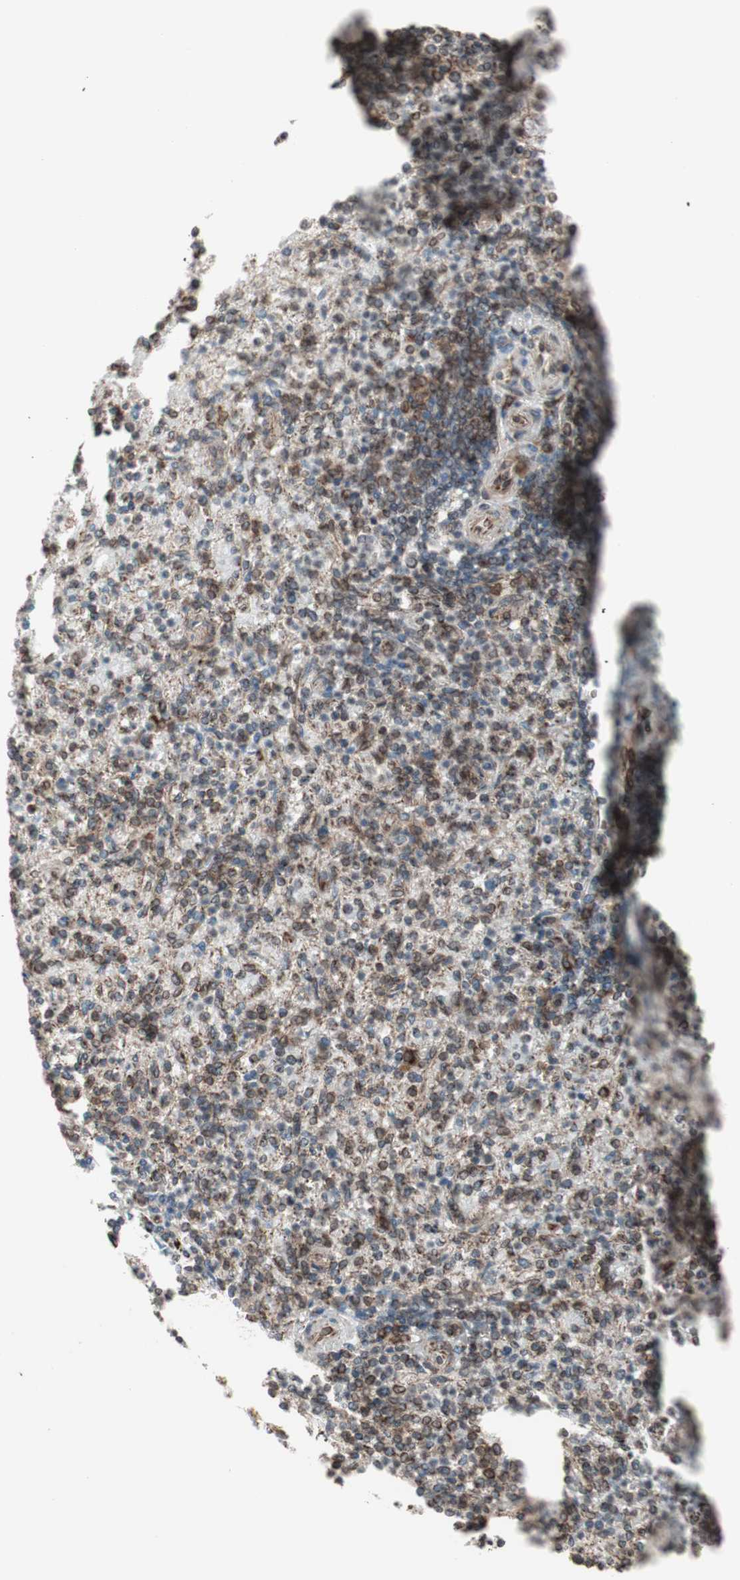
{"staining": {"intensity": "moderate", "quantity": ">75%", "location": "cytoplasmic/membranous,nuclear"}, "tissue": "spleen", "cell_type": "Cells in red pulp", "image_type": "normal", "snomed": [{"axis": "morphology", "description": "Normal tissue, NOS"}, {"axis": "topography", "description": "Spleen"}], "caption": "A brown stain shows moderate cytoplasmic/membranous,nuclear expression of a protein in cells in red pulp of normal spleen. Using DAB (brown) and hematoxylin (blue) stains, captured at high magnification using brightfield microscopy.", "gene": "NUP62", "patient": {"sex": "female", "age": 74}}